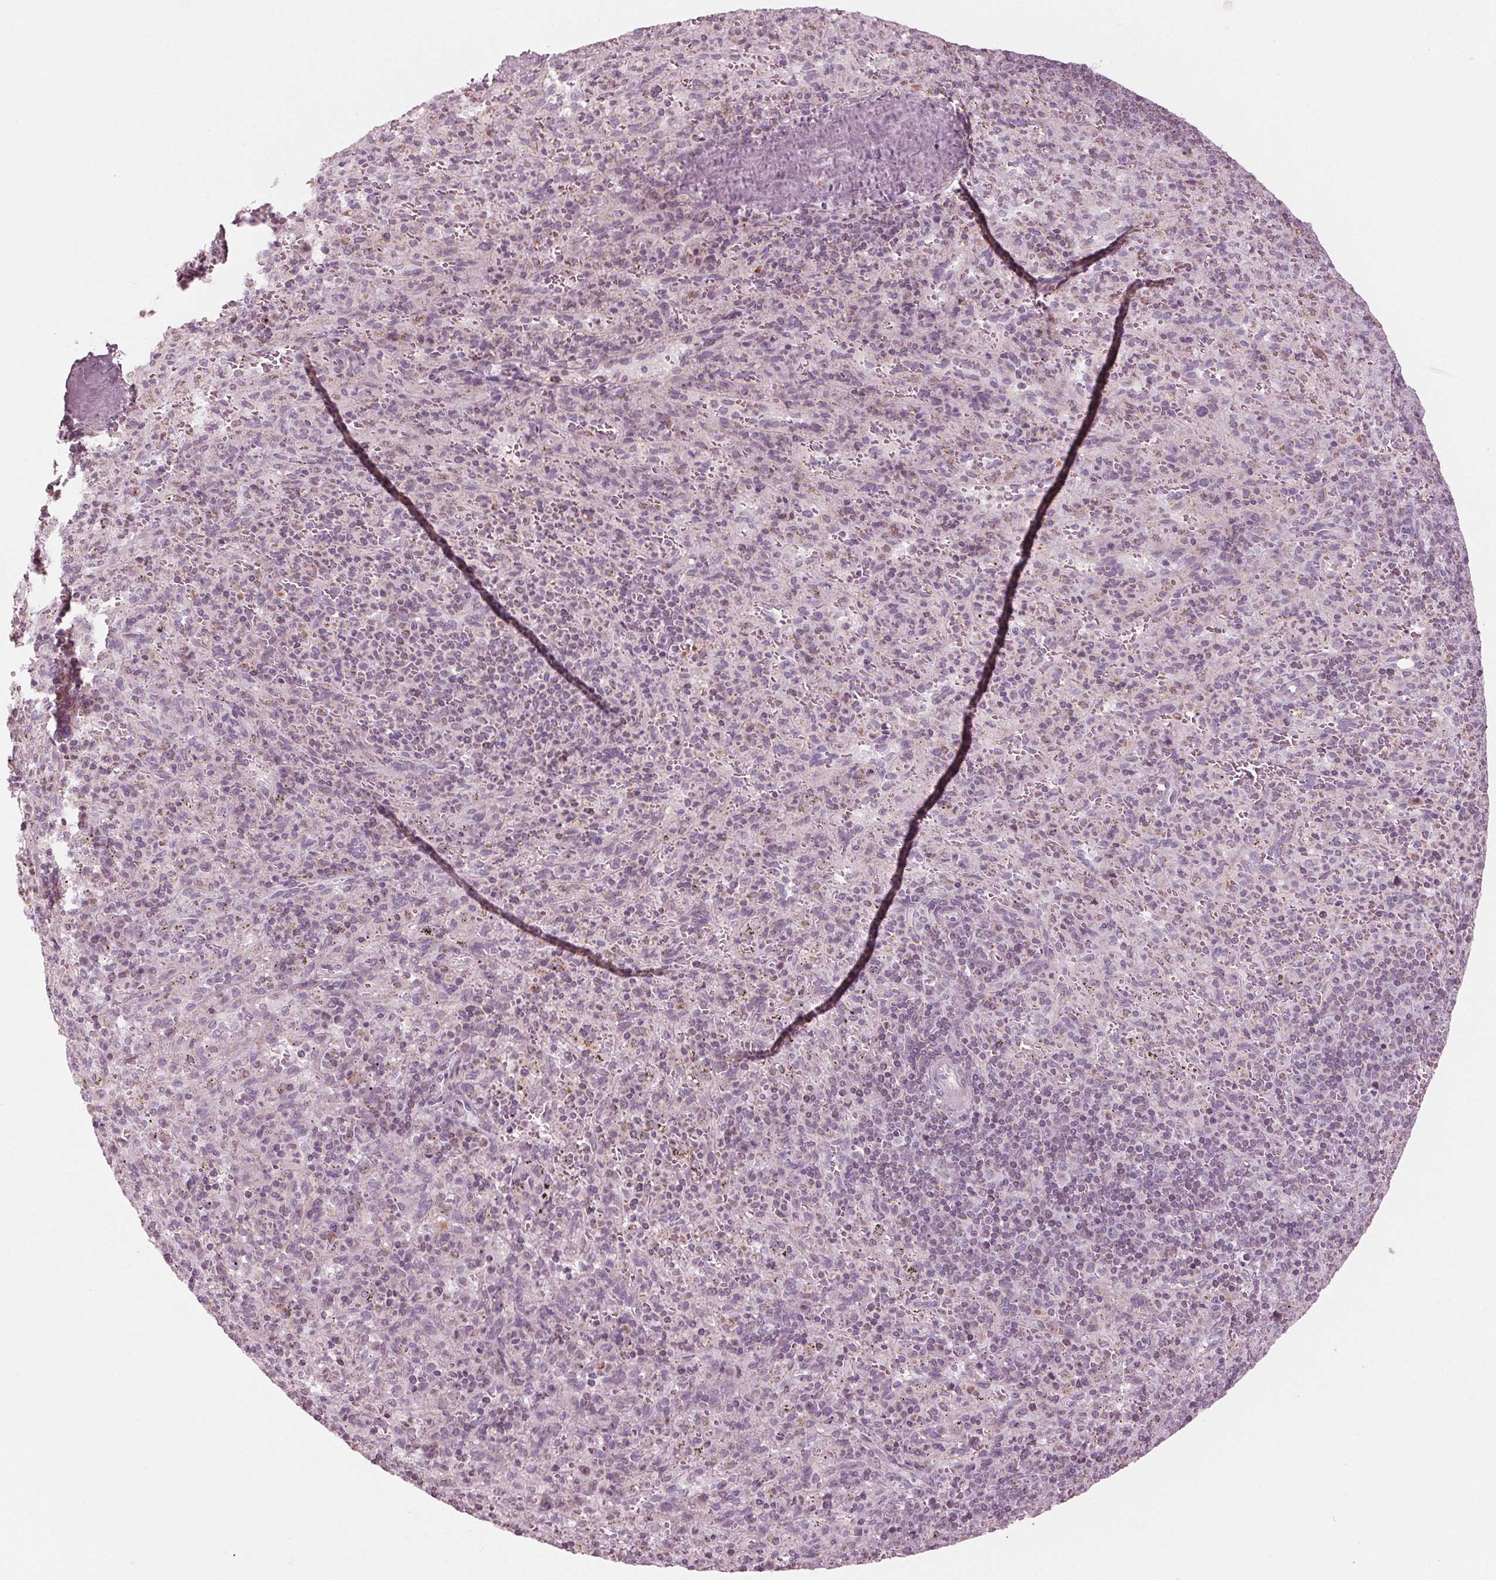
{"staining": {"intensity": "negative", "quantity": "none", "location": "none"}, "tissue": "spleen", "cell_type": "Cells in red pulp", "image_type": "normal", "snomed": [{"axis": "morphology", "description": "Normal tissue, NOS"}, {"axis": "topography", "description": "Spleen"}], "caption": "DAB immunohistochemical staining of benign human spleen shows no significant staining in cells in red pulp.", "gene": "CLN6", "patient": {"sex": "male", "age": 57}}